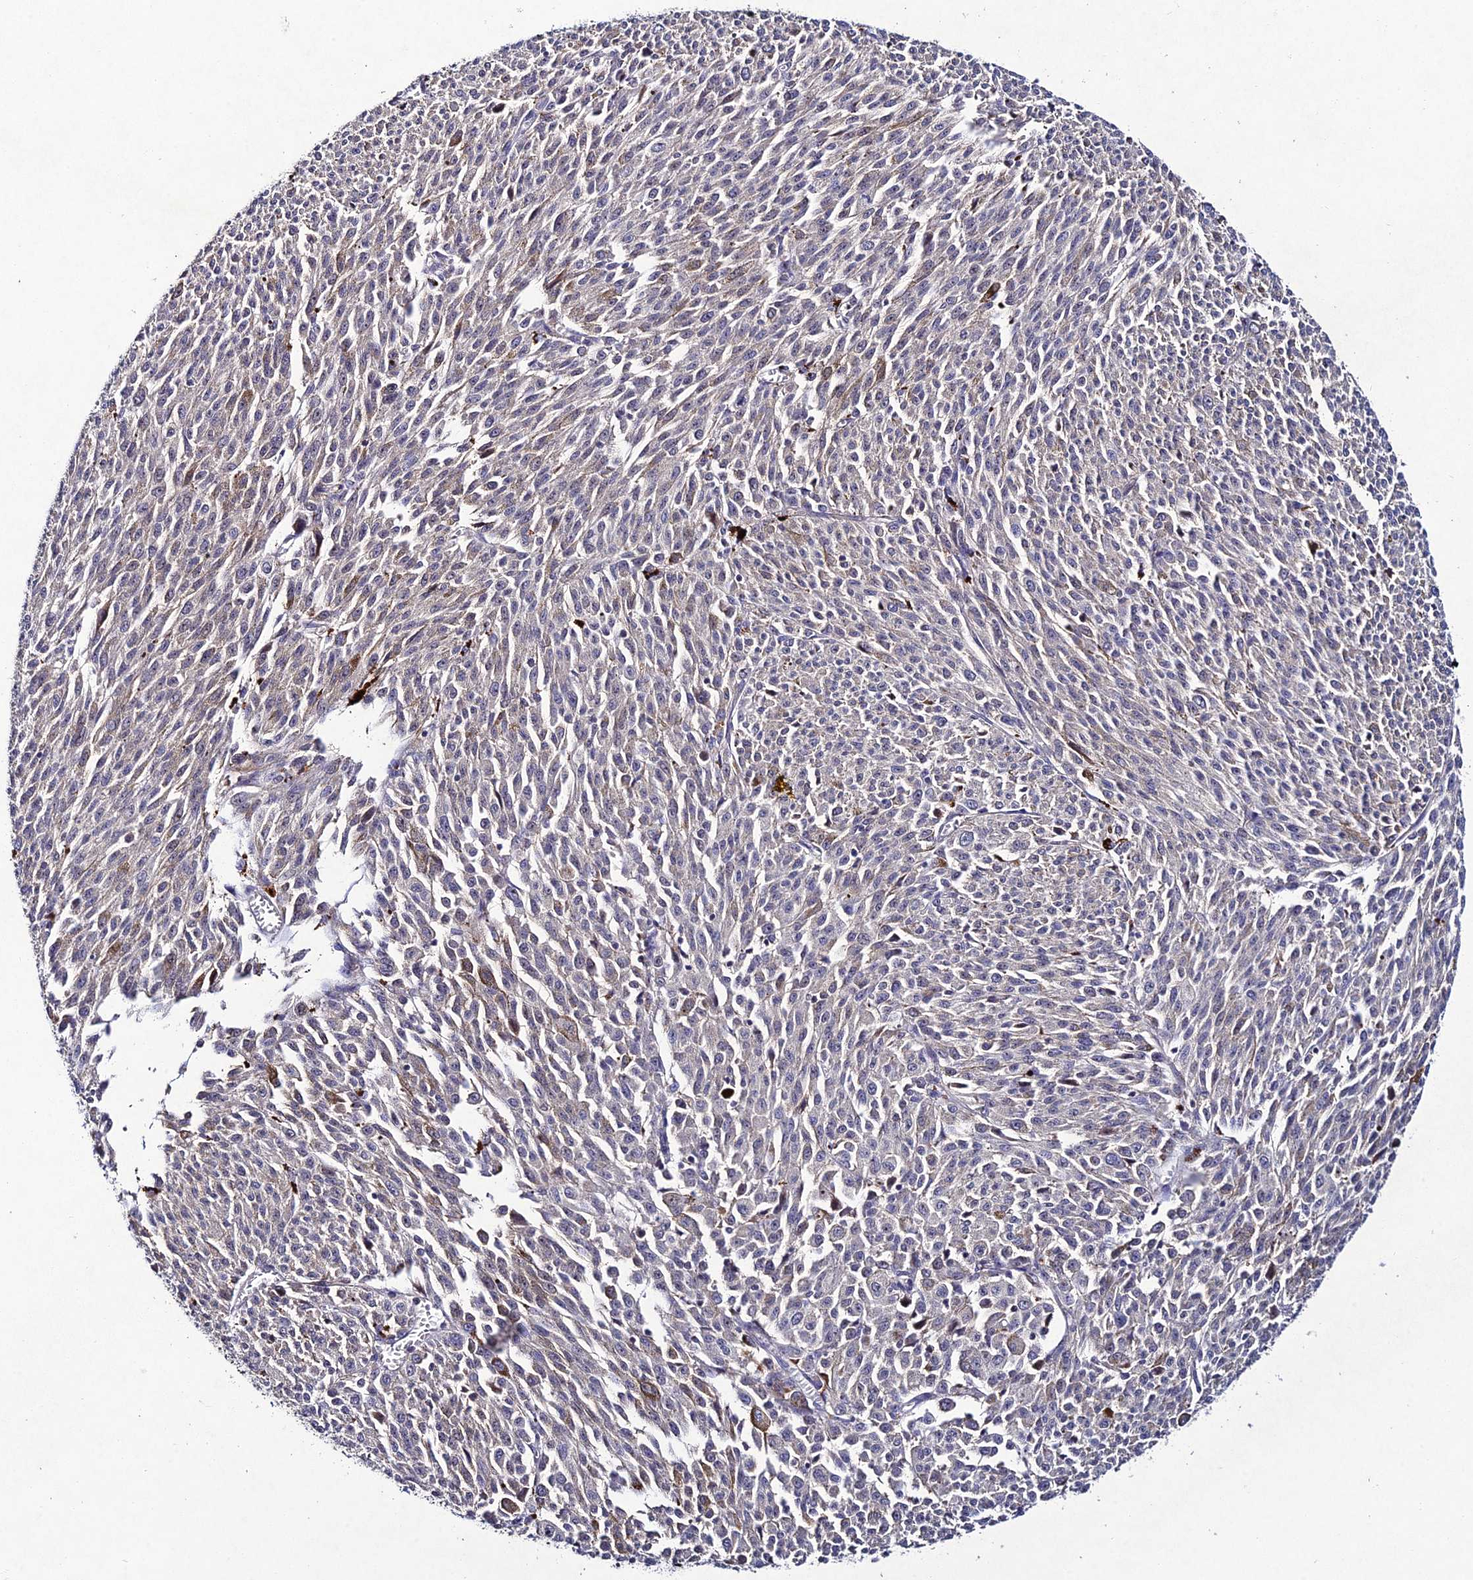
{"staining": {"intensity": "negative", "quantity": "none", "location": "none"}, "tissue": "melanoma", "cell_type": "Tumor cells", "image_type": "cancer", "snomed": [{"axis": "morphology", "description": "Malignant melanoma, NOS"}, {"axis": "topography", "description": "Skin"}], "caption": "There is no significant positivity in tumor cells of melanoma.", "gene": "CHST5", "patient": {"sex": "female", "age": 52}}